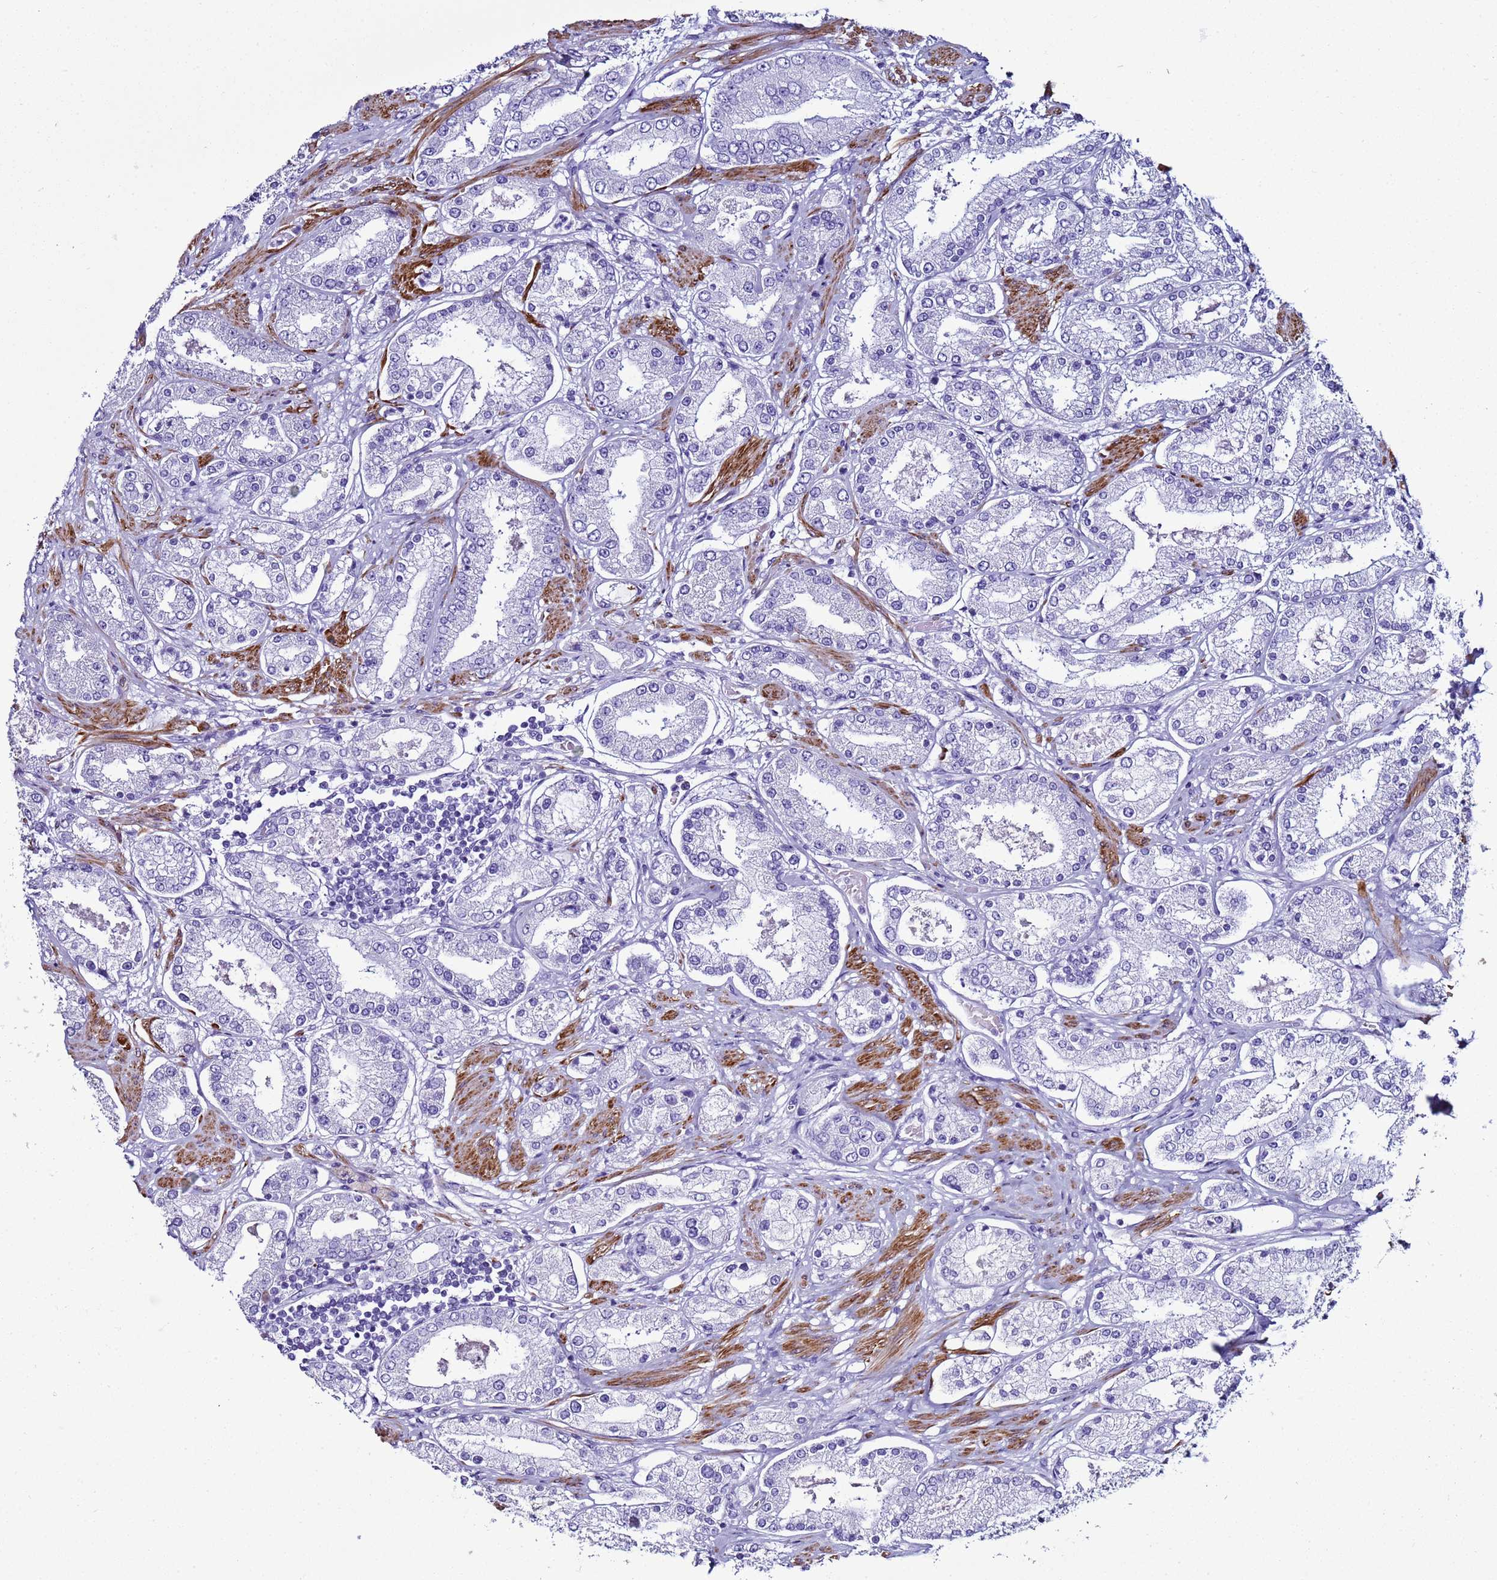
{"staining": {"intensity": "negative", "quantity": "none", "location": "none"}, "tissue": "prostate cancer", "cell_type": "Tumor cells", "image_type": "cancer", "snomed": [{"axis": "morphology", "description": "Adenocarcinoma, High grade"}, {"axis": "topography", "description": "Prostate"}], "caption": "There is no significant positivity in tumor cells of prostate high-grade adenocarcinoma.", "gene": "LCMT1", "patient": {"sex": "male", "age": 69}}